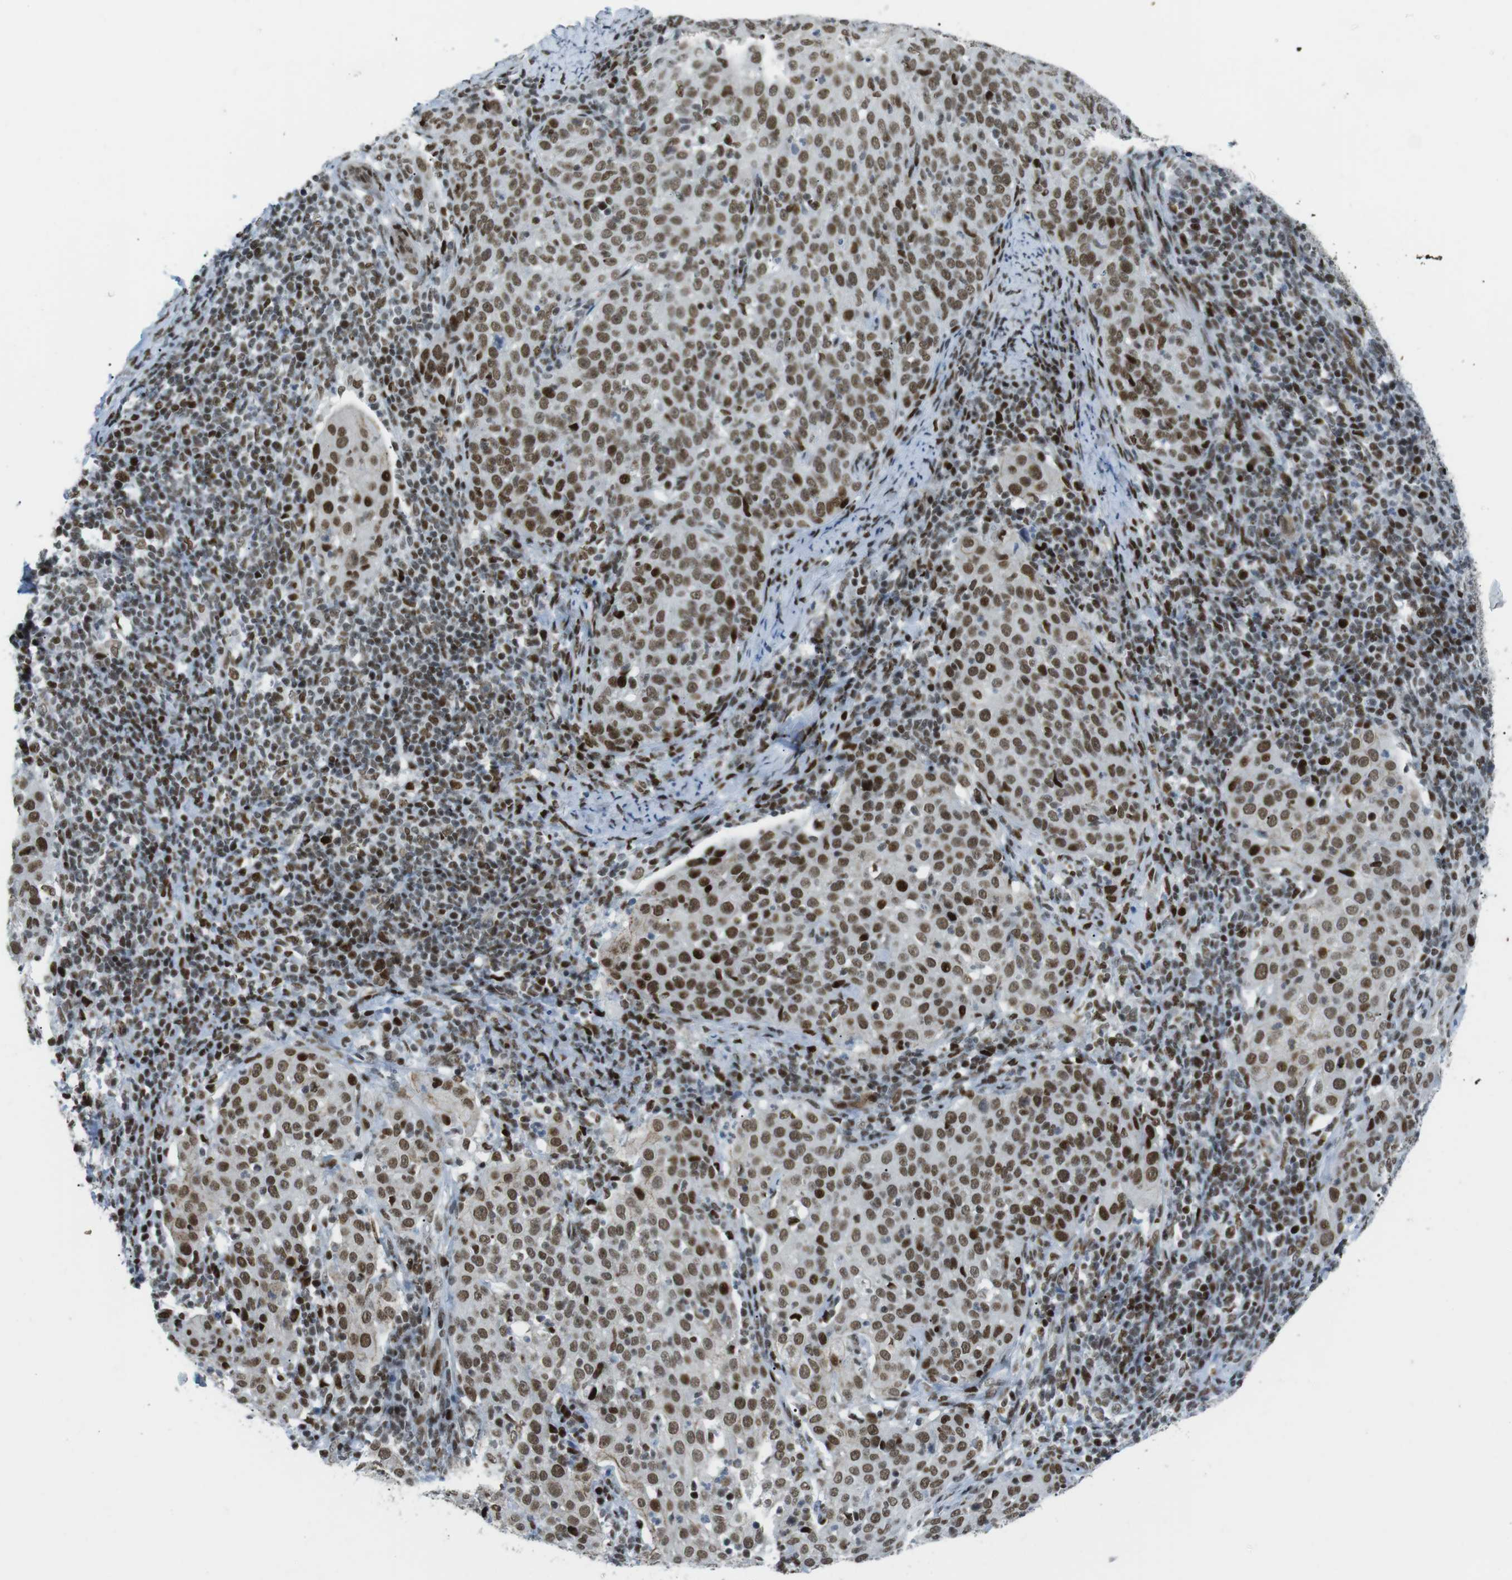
{"staining": {"intensity": "strong", "quantity": ">75%", "location": "nuclear"}, "tissue": "cervical cancer", "cell_type": "Tumor cells", "image_type": "cancer", "snomed": [{"axis": "morphology", "description": "Squamous cell carcinoma, NOS"}, {"axis": "topography", "description": "Cervix"}], "caption": "Brown immunohistochemical staining in human squamous cell carcinoma (cervical) exhibits strong nuclear positivity in approximately >75% of tumor cells.", "gene": "ARID1A", "patient": {"sex": "female", "age": 51}}